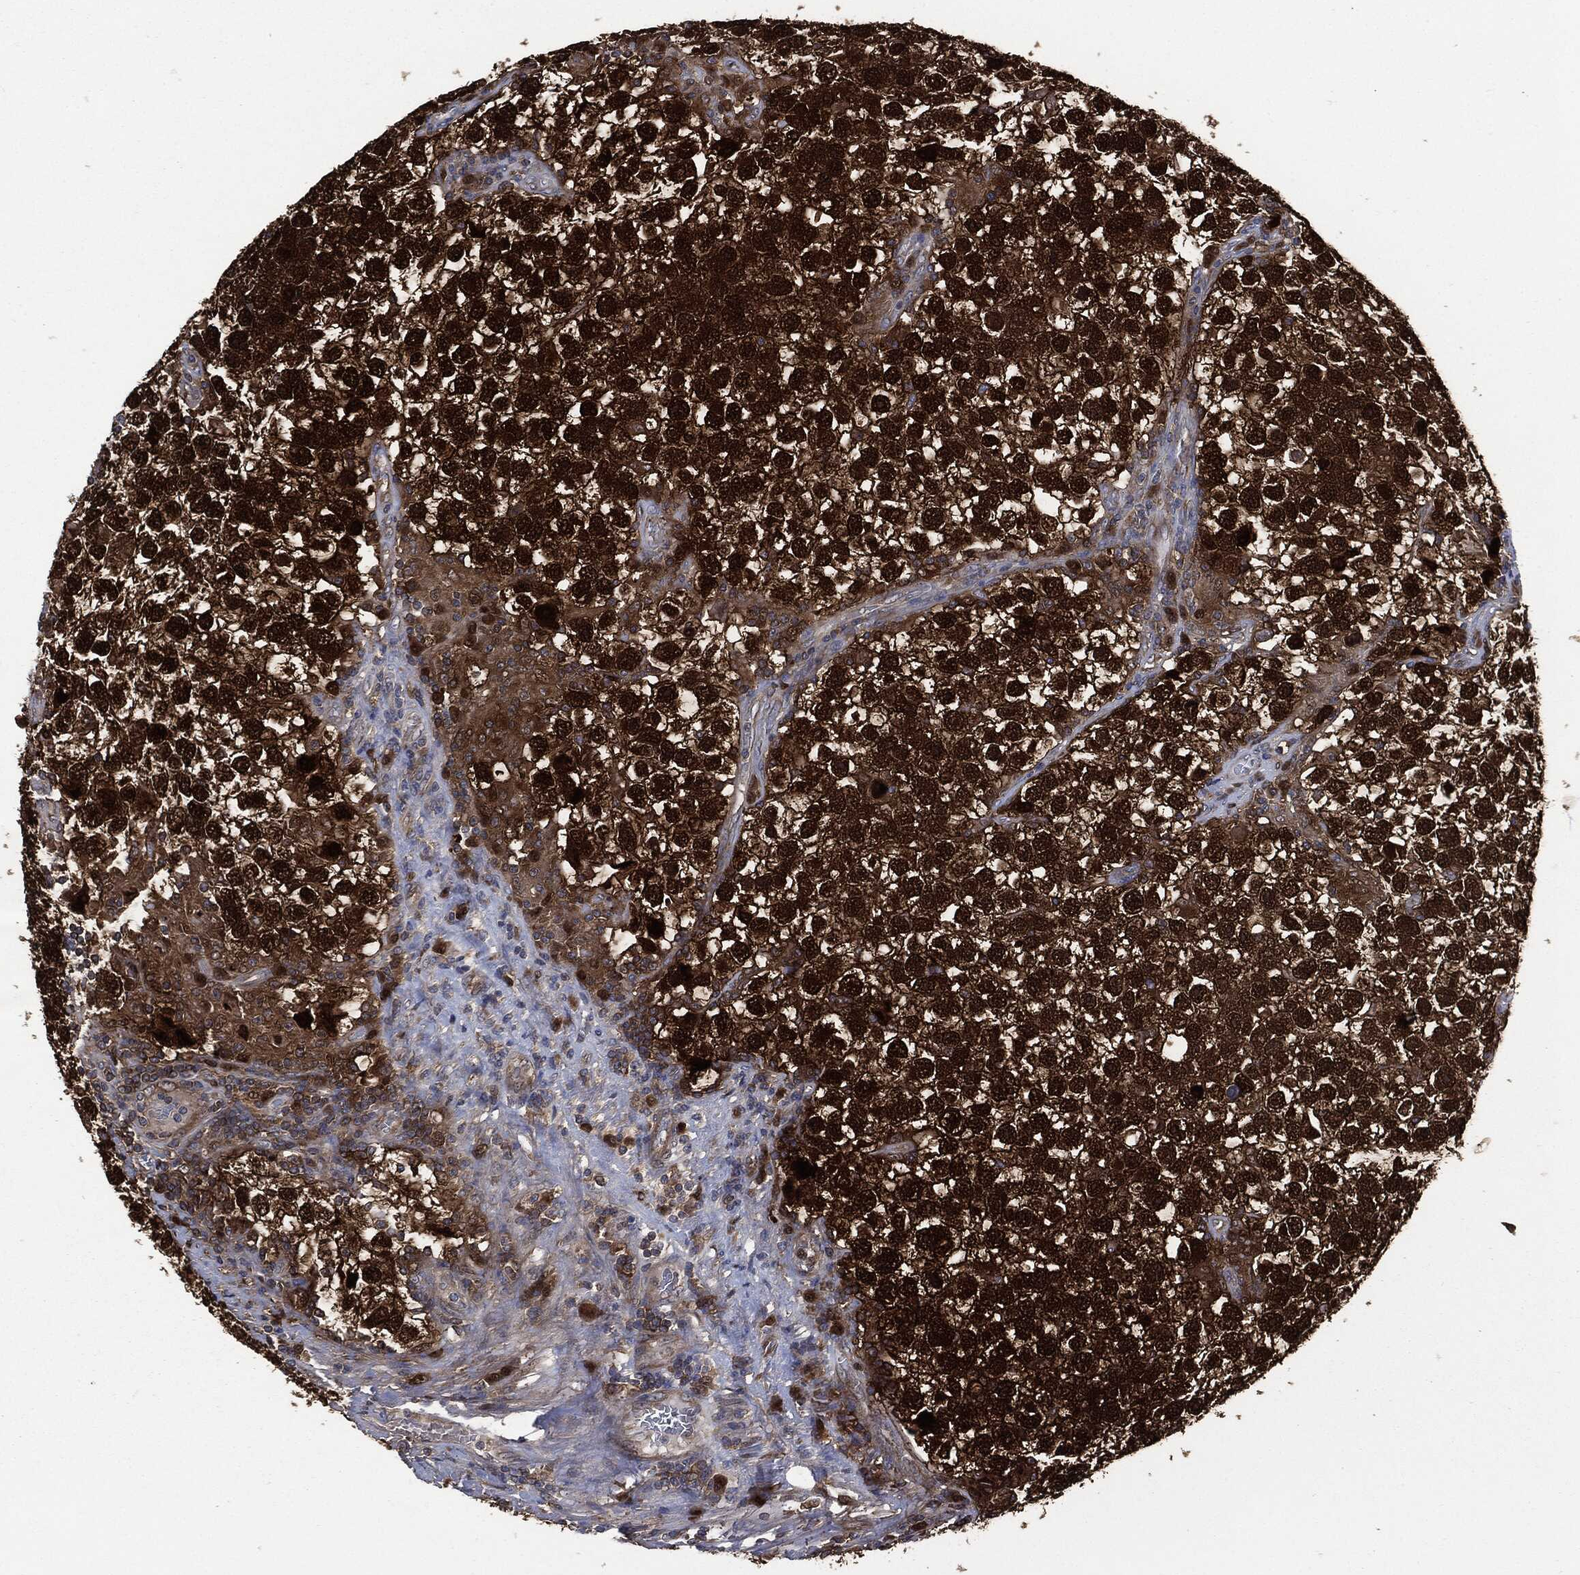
{"staining": {"intensity": "strong", "quantity": ">75%", "location": "cytoplasmic/membranous,nuclear"}, "tissue": "testis cancer", "cell_type": "Tumor cells", "image_type": "cancer", "snomed": [{"axis": "morphology", "description": "Seminoma, NOS"}, {"axis": "topography", "description": "Testis"}], "caption": "This photomicrograph demonstrates immunohistochemistry (IHC) staining of testis cancer, with high strong cytoplasmic/membranous and nuclear positivity in about >75% of tumor cells.", "gene": "DCTN1", "patient": {"sex": "male", "age": 26}}